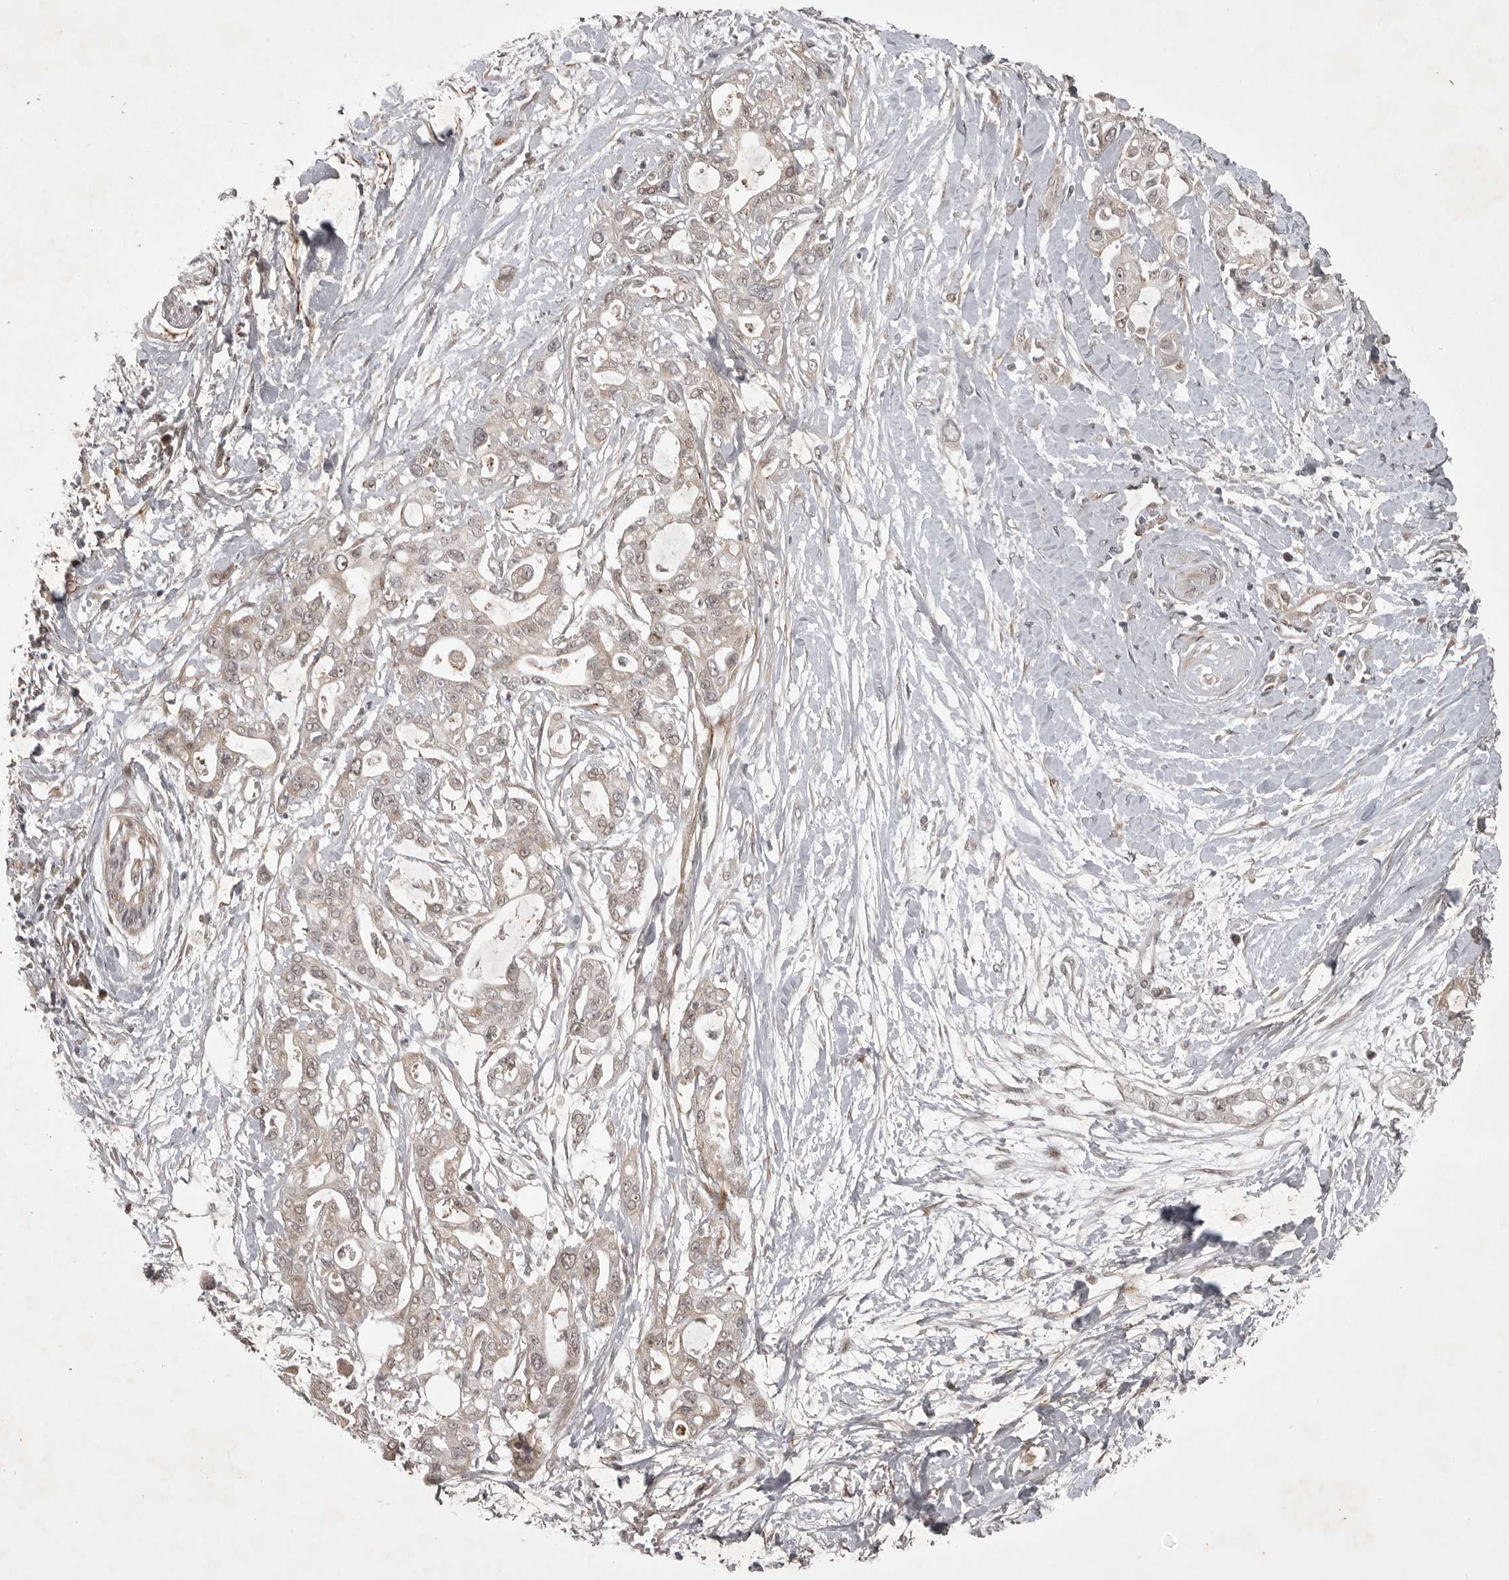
{"staining": {"intensity": "weak", "quantity": ">75%", "location": "nuclear"}, "tissue": "pancreatic cancer", "cell_type": "Tumor cells", "image_type": "cancer", "snomed": [{"axis": "morphology", "description": "Adenocarcinoma, NOS"}, {"axis": "topography", "description": "Pancreas"}], "caption": "The immunohistochemical stain labels weak nuclear staining in tumor cells of pancreatic cancer tissue. Immunohistochemistry (ihc) stains the protein of interest in brown and the nuclei are stained blue.", "gene": "SNX16", "patient": {"sex": "male", "age": 68}}